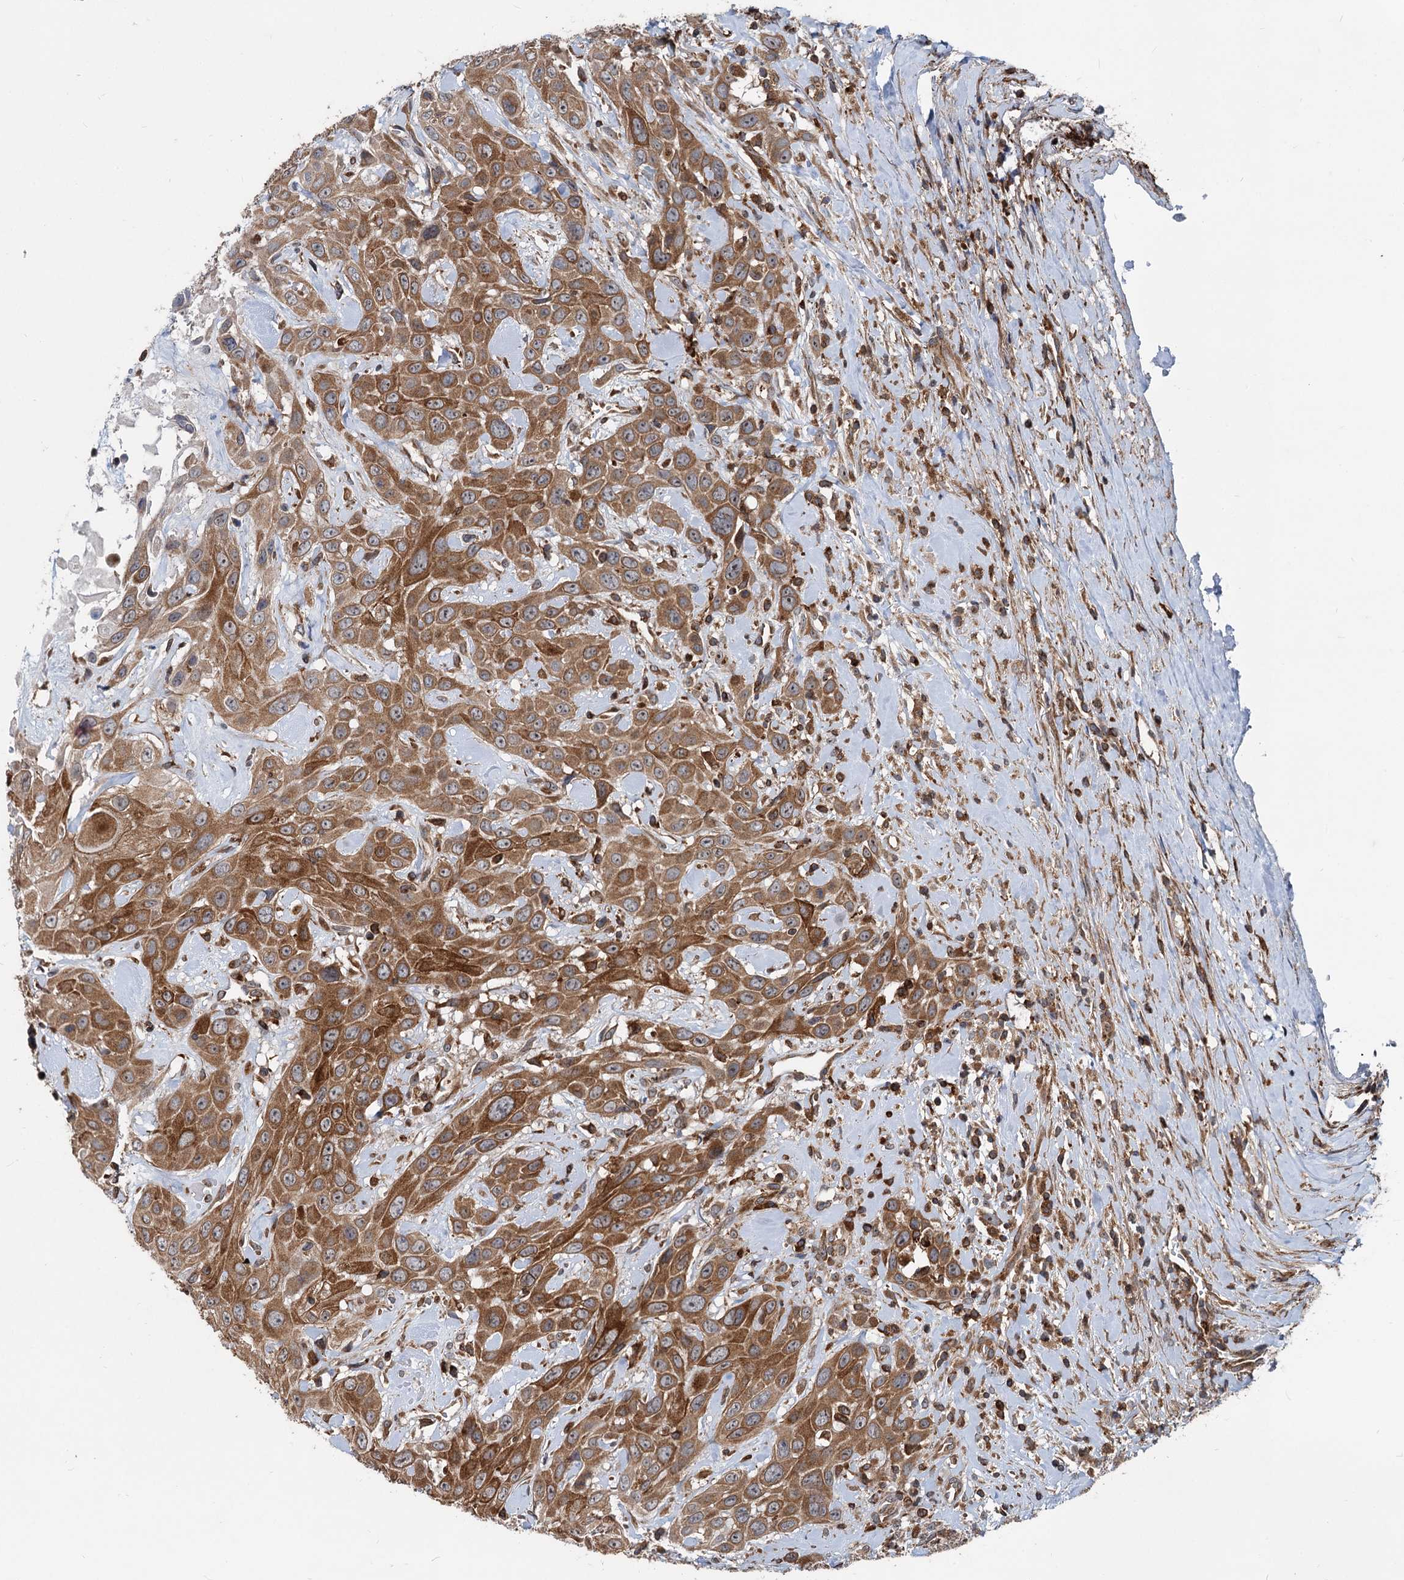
{"staining": {"intensity": "moderate", "quantity": ">75%", "location": "cytoplasmic/membranous"}, "tissue": "head and neck cancer", "cell_type": "Tumor cells", "image_type": "cancer", "snomed": [{"axis": "morphology", "description": "Squamous cell carcinoma, NOS"}, {"axis": "topography", "description": "Head-Neck"}], "caption": "Moderate cytoplasmic/membranous positivity is seen in about >75% of tumor cells in head and neck squamous cell carcinoma.", "gene": "STIM1", "patient": {"sex": "male", "age": 81}}